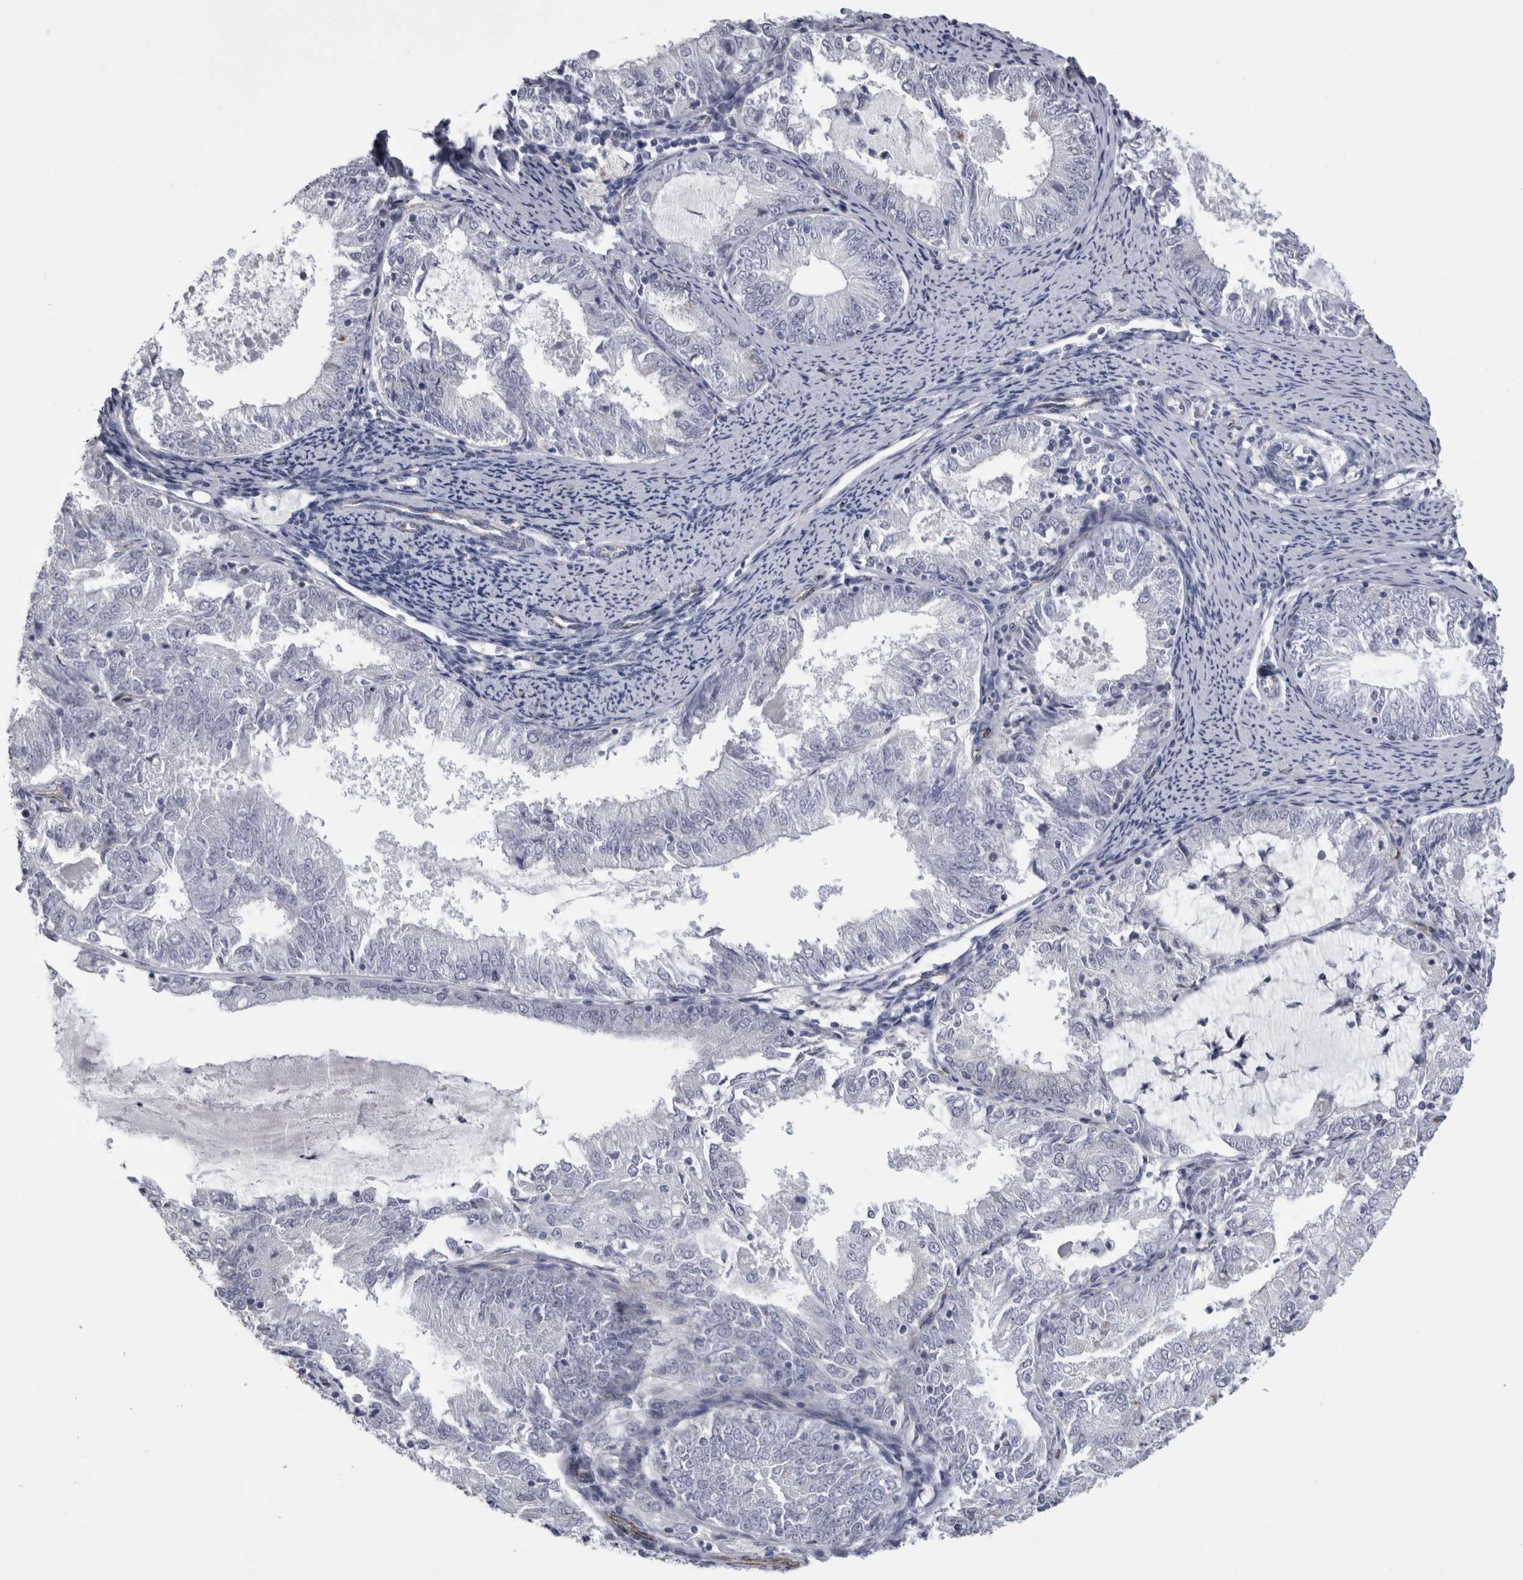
{"staining": {"intensity": "negative", "quantity": "none", "location": "none"}, "tissue": "endometrial cancer", "cell_type": "Tumor cells", "image_type": "cancer", "snomed": [{"axis": "morphology", "description": "Adenocarcinoma, NOS"}, {"axis": "topography", "description": "Endometrium"}], "caption": "Image shows no protein positivity in tumor cells of adenocarcinoma (endometrial) tissue.", "gene": "ACOT7", "patient": {"sex": "female", "age": 57}}